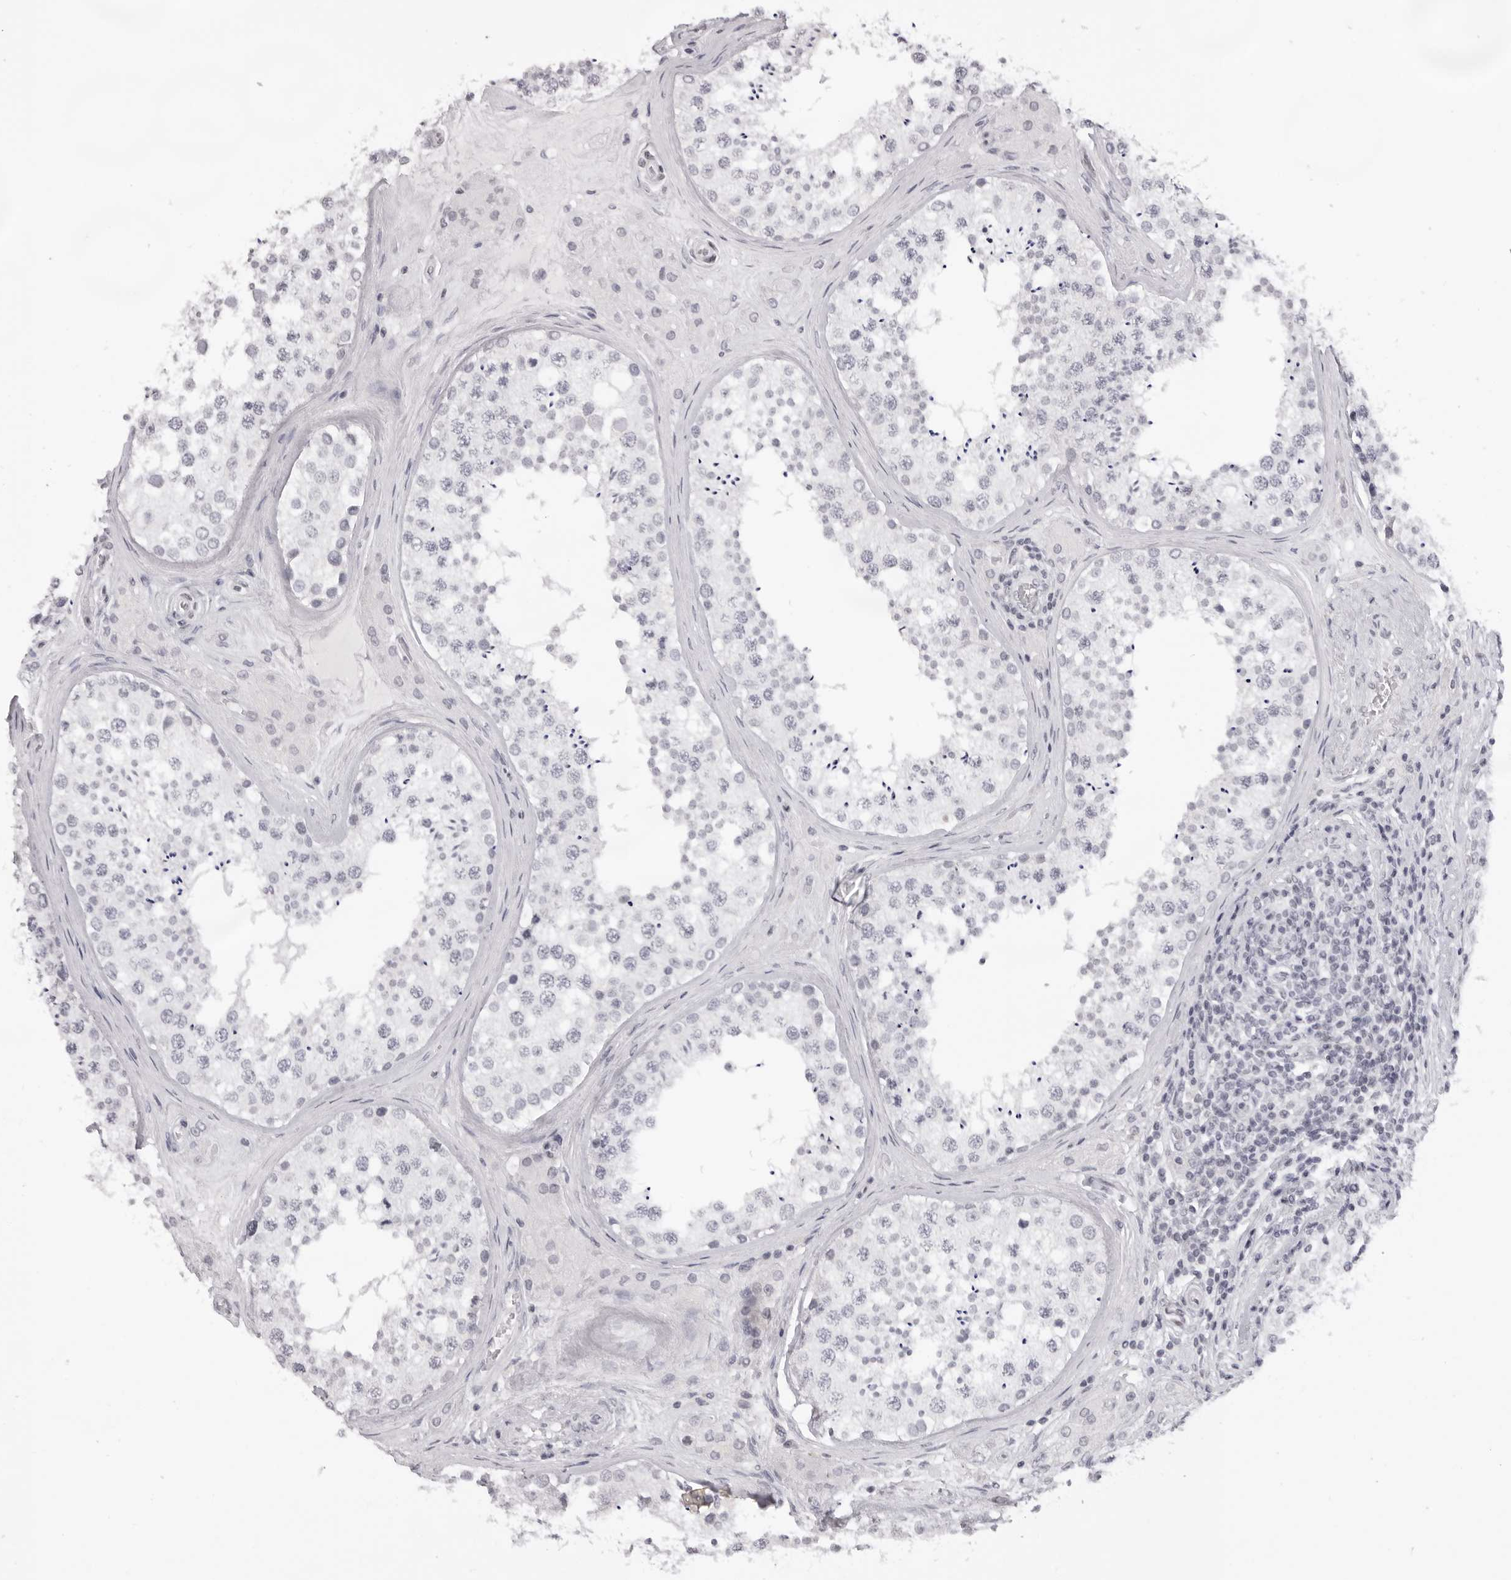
{"staining": {"intensity": "negative", "quantity": "none", "location": "none"}, "tissue": "testis", "cell_type": "Cells in seminiferous ducts", "image_type": "normal", "snomed": [{"axis": "morphology", "description": "Normal tissue, NOS"}, {"axis": "topography", "description": "Testis"}], "caption": "DAB immunohistochemical staining of benign testis displays no significant expression in cells in seminiferous ducts. (Stains: DAB immunohistochemistry with hematoxylin counter stain, Microscopy: brightfield microscopy at high magnification).", "gene": "MAFK", "patient": {"sex": "male", "age": 46}}